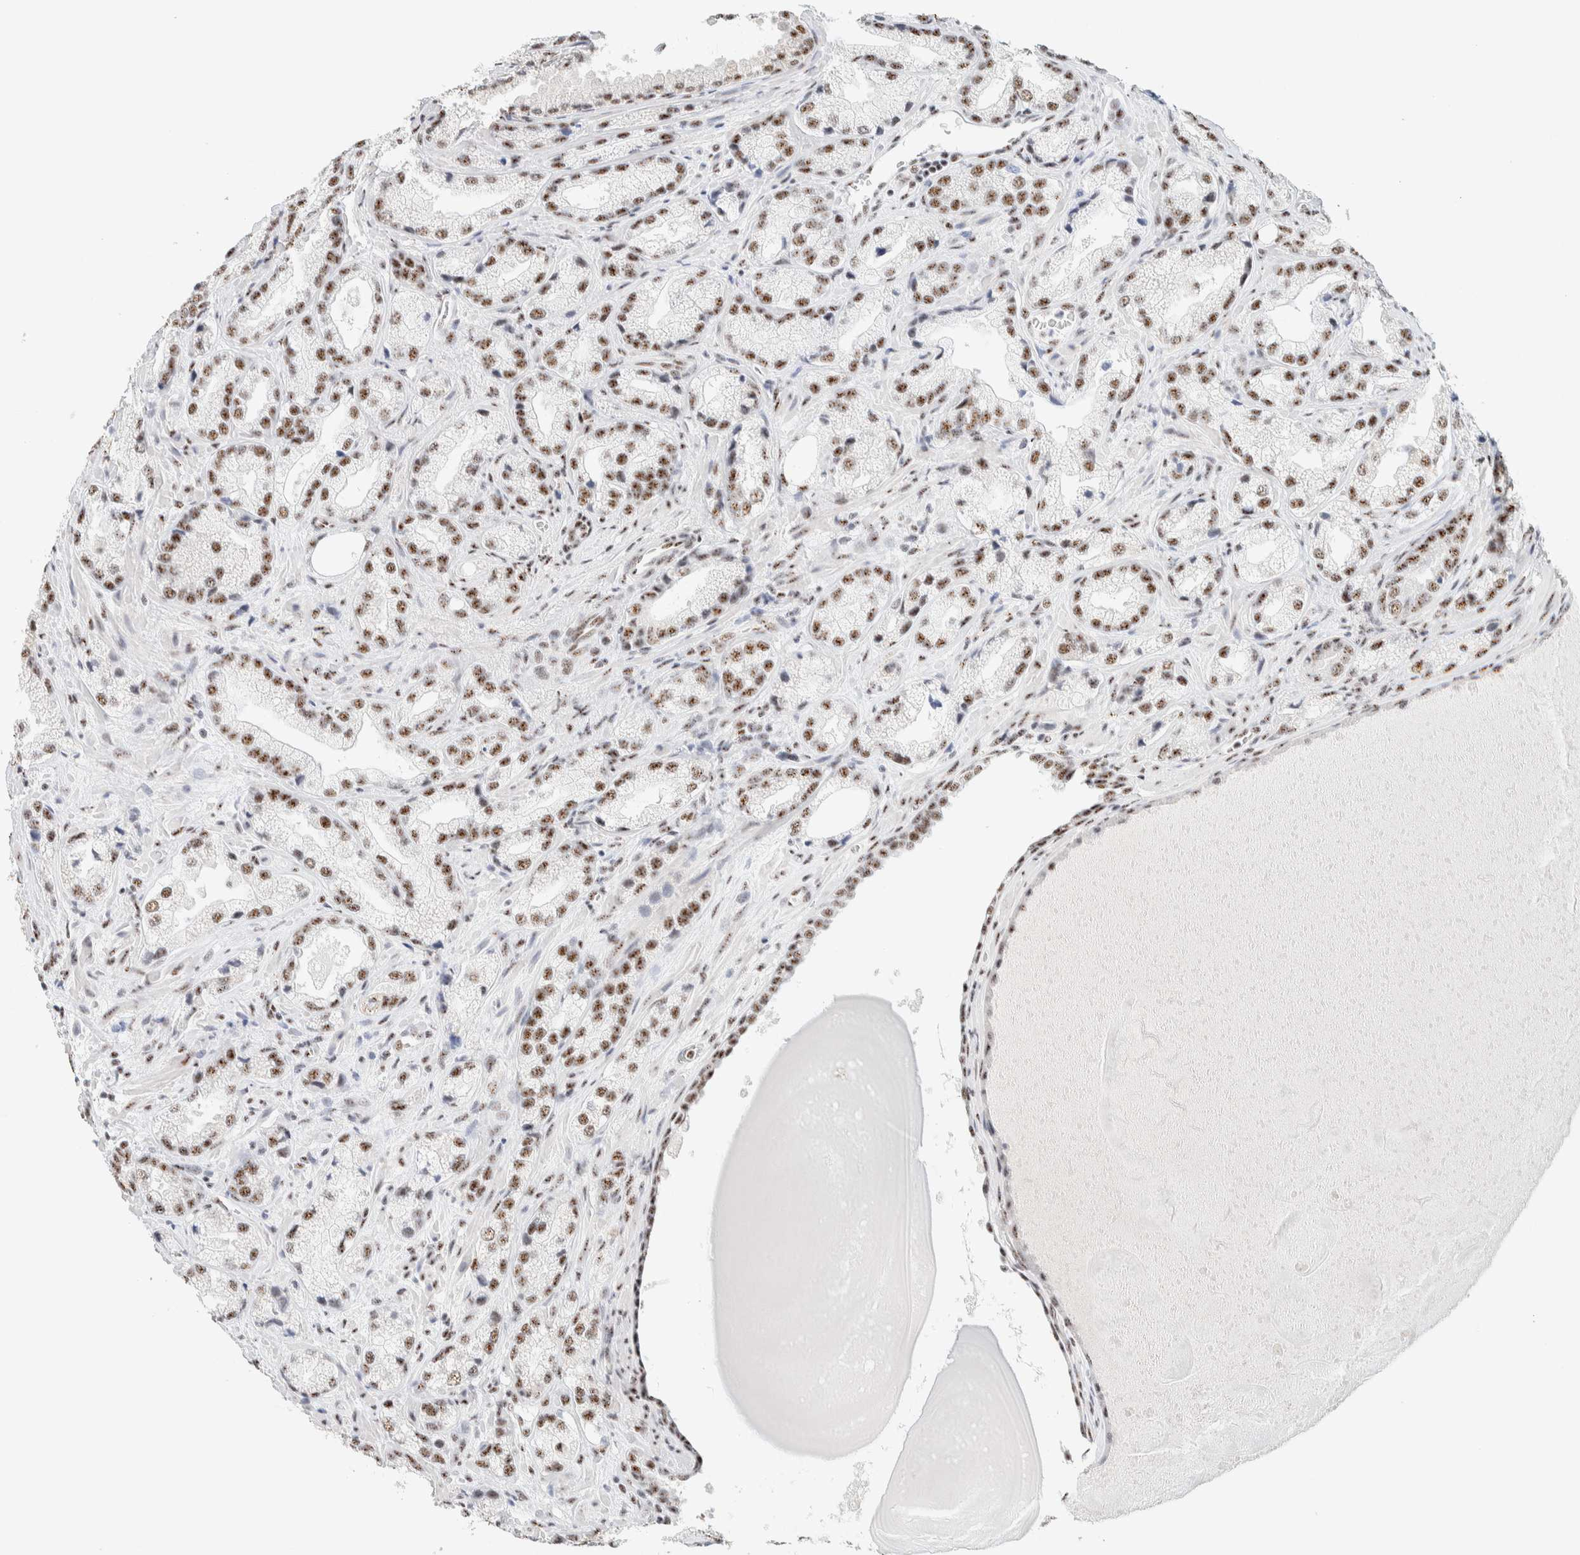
{"staining": {"intensity": "moderate", "quantity": ">75%", "location": "nuclear"}, "tissue": "prostate cancer", "cell_type": "Tumor cells", "image_type": "cancer", "snomed": [{"axis": "morphology", "description": "Adenocarcinoma, High grade"}, {"axis": "topography", "description": "Prostate"}], "caption": "Human prostate adenocarcinoma (high-grade) stained for a protein (brown) shows moderate nuclear positive expression in about >75% of tumor cells.", "gene": "SON", "patient": {"sex": "male", "age": 63}}